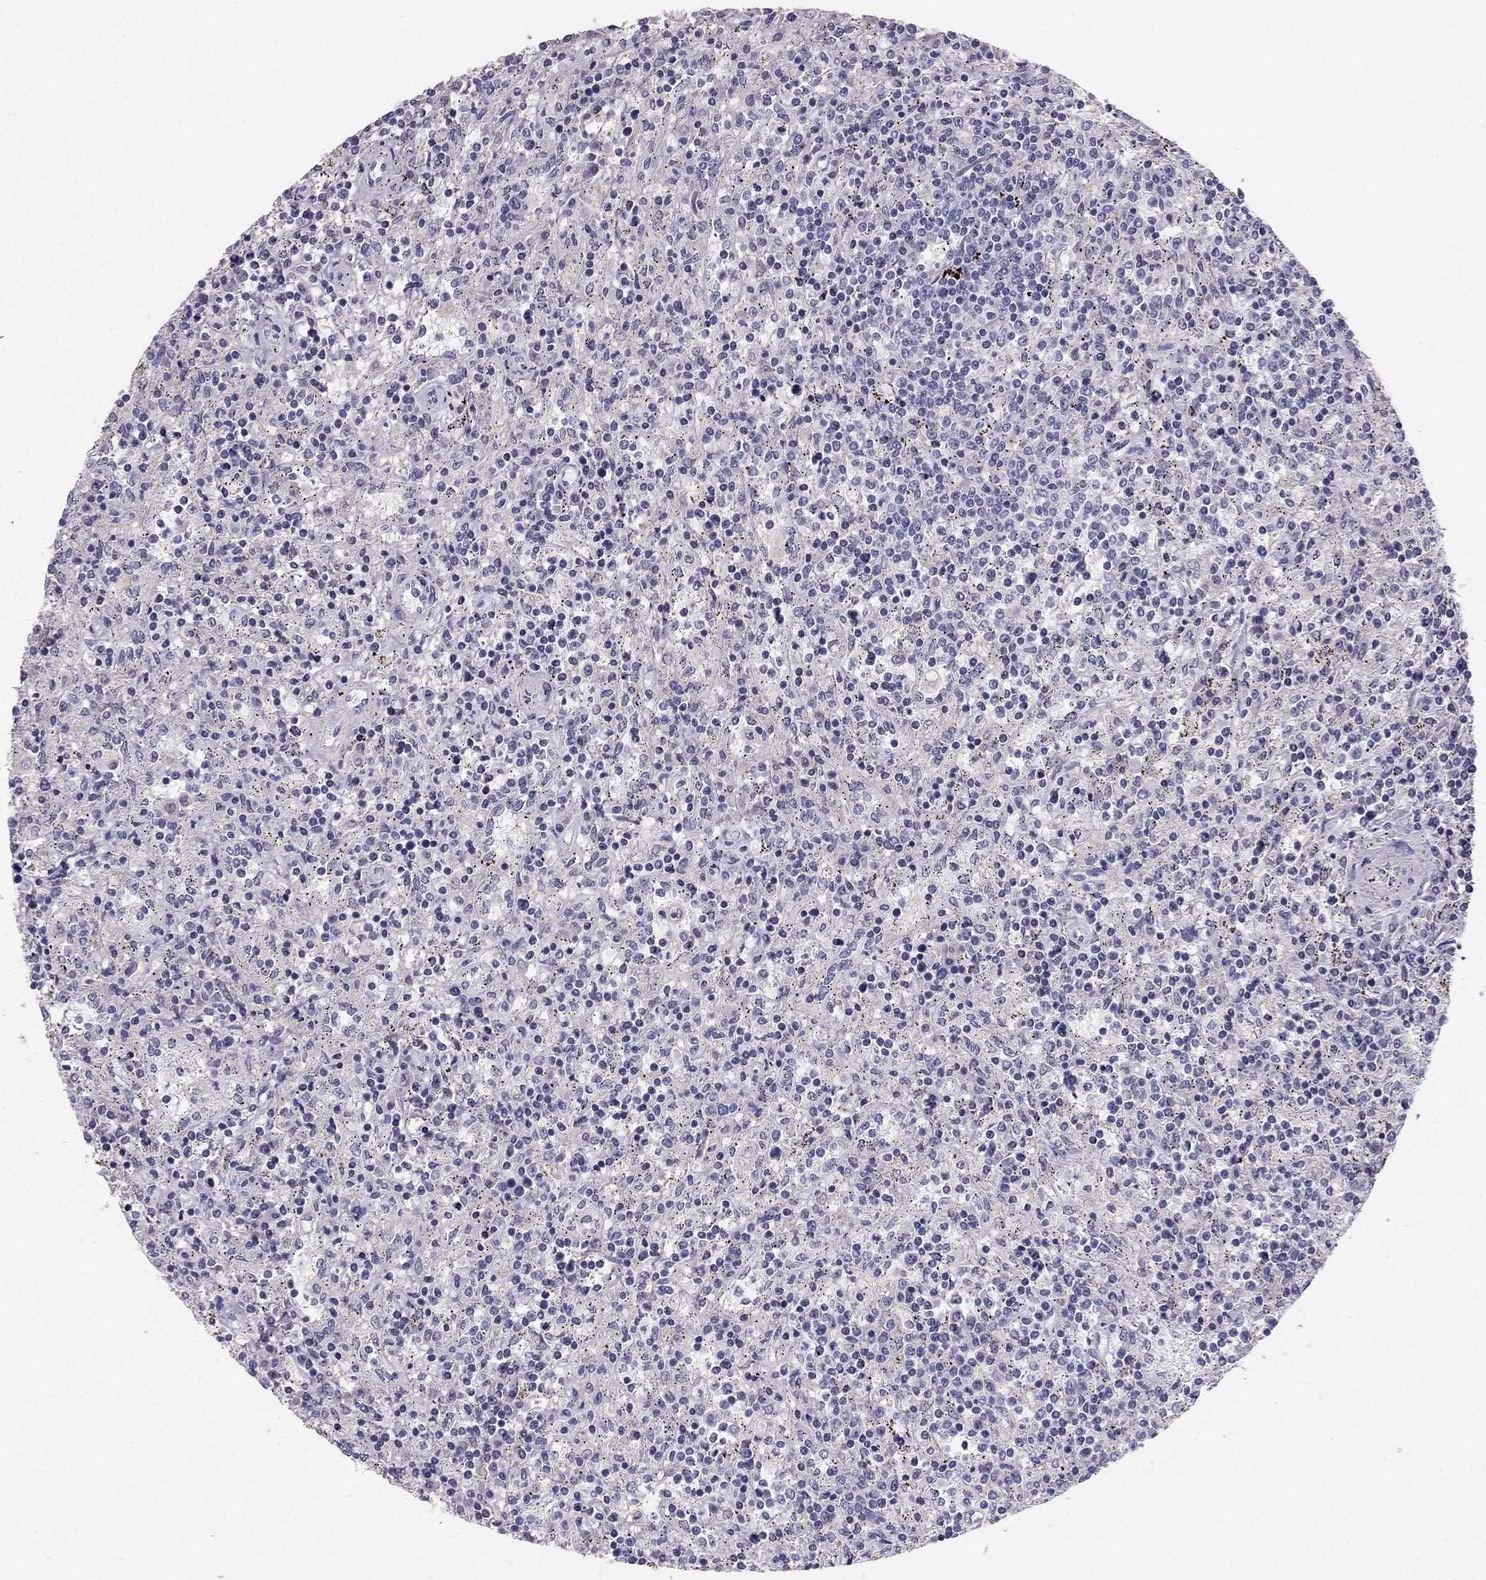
{"staining": {"intensity": "negative", "quantity": "none", "location": "none"}, "tissue": "lymphoma", "cell_type": "Tumor cells", "image_type": "cancer", "snomed": [{"axis": "morphology", "description": "Malignant lymphoma, non-Hodgkin's type, Low grade"}, {"axis": "topography", "description": "Spleen"}], "caption": "There is no significant staining in tumor cells of low-grade malignant lymphoma, non-Hodgkin's type.", "gene": "LMTK3", "patient": {"sex": "male", "age": 62}}